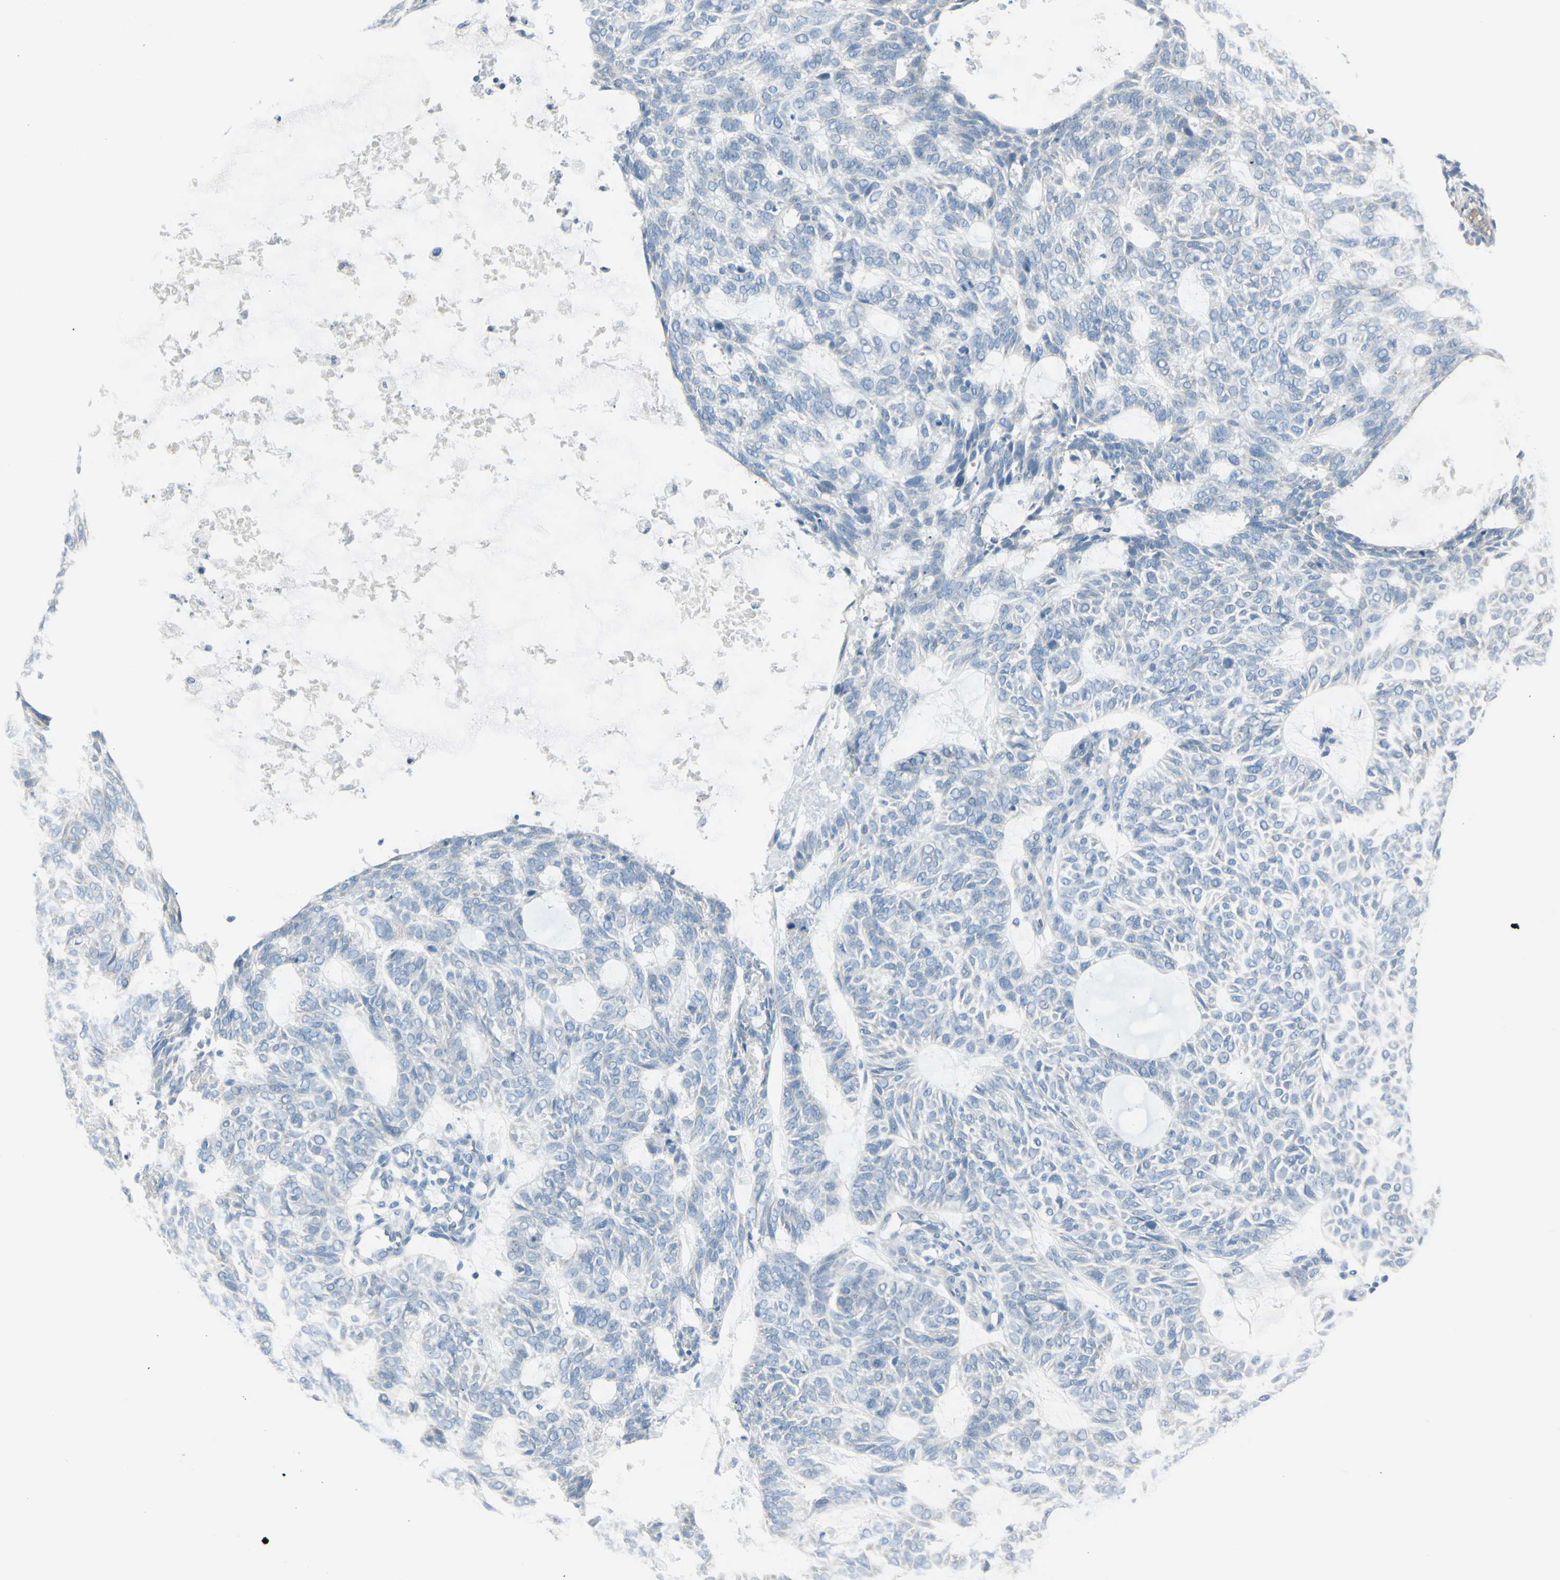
{"staining": {"intensity": "negative", "quantity": "none", "location": "none"}, "tissue": "skin cancer", "cell_type": "Tumor cells", "image_type": "cancer", "snomed": [{"axis": "morphology", "description": "Basal cell carcinoma"}, {"axis": "topography", "description": "Skin"}], "caption": "Image shows no protein staining in tumor cells of skin cancer (basal cell carcinoma) tissue.", "gene": "CDHR5", "patient": {"sex": "male", "age": 87}}